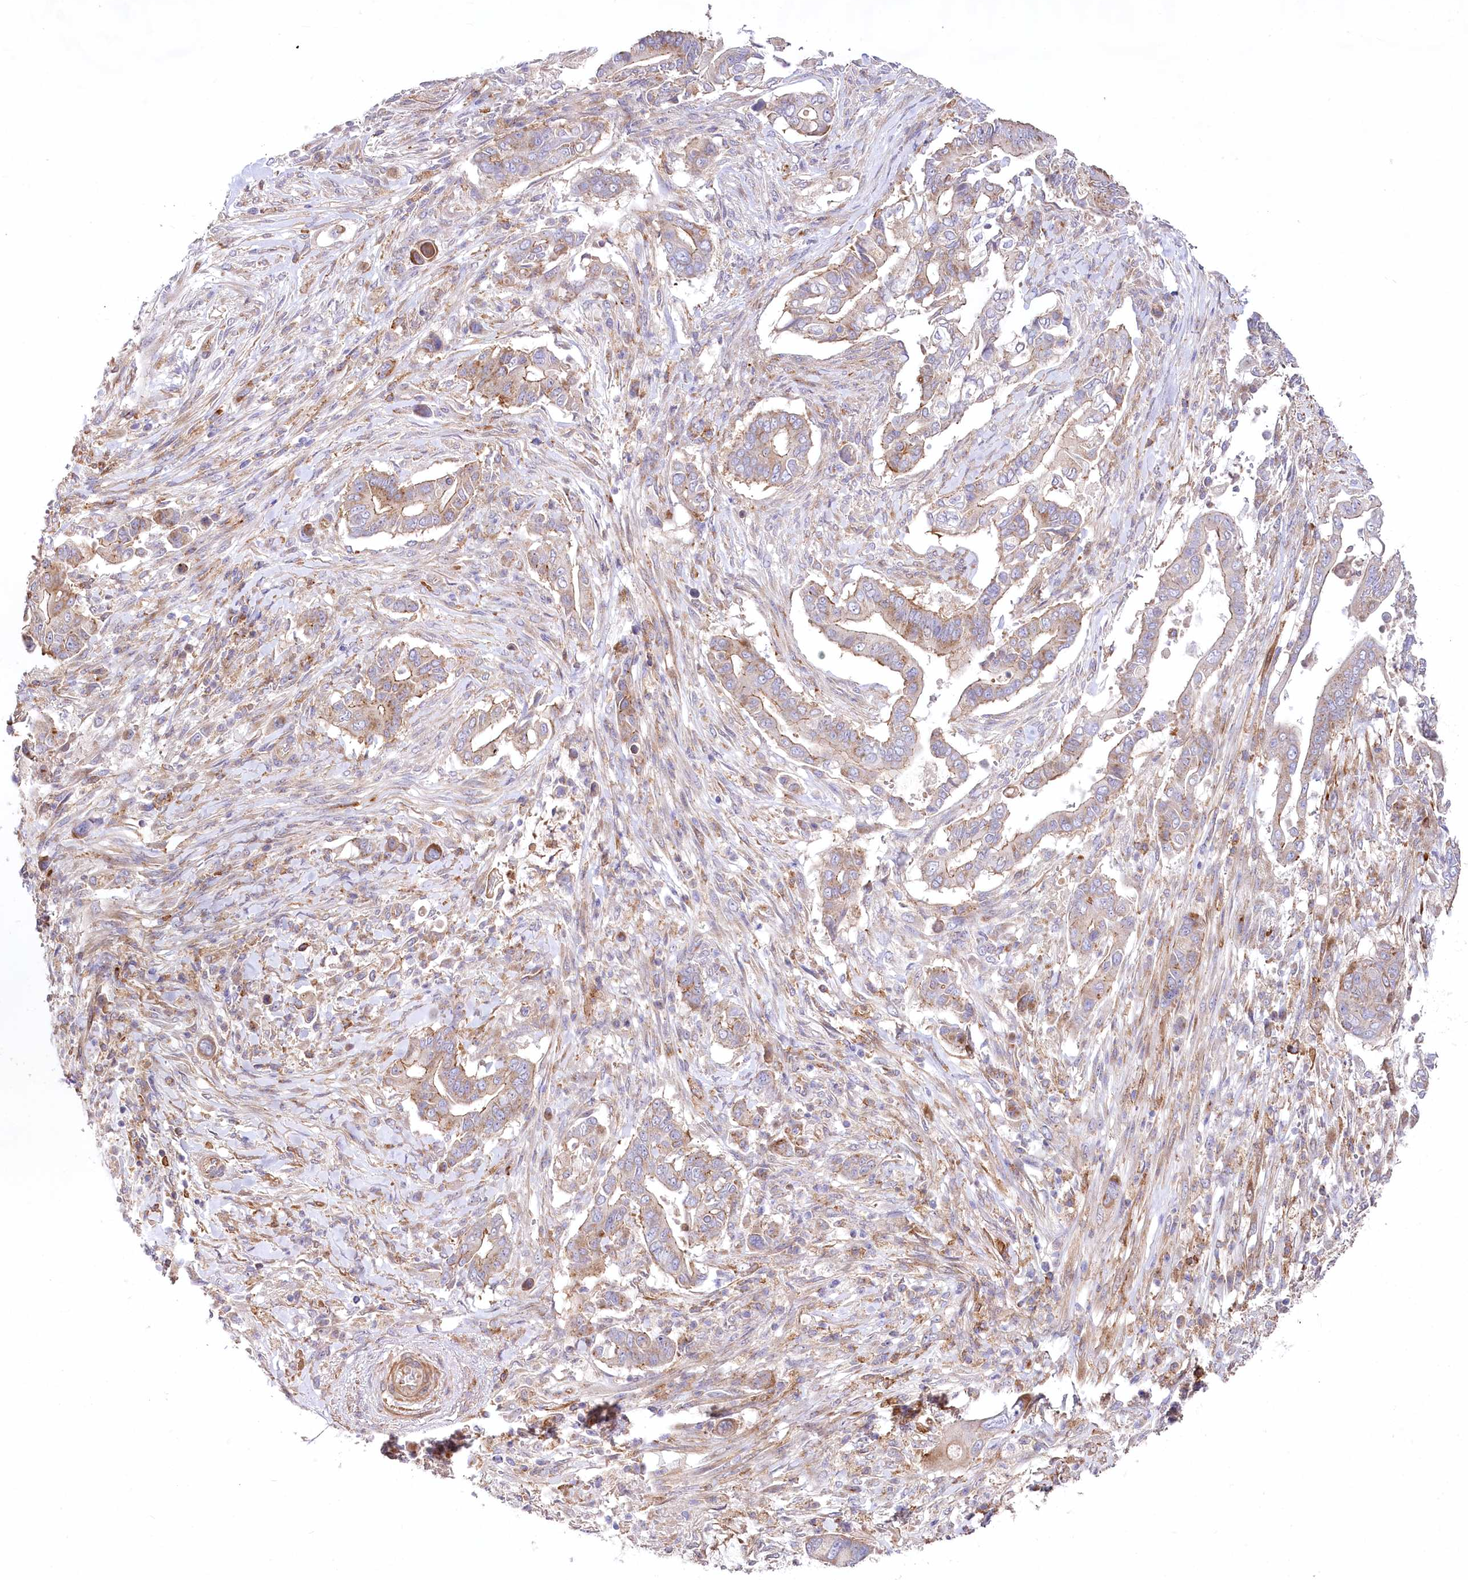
{"staining": {"intensity": "weak", "quantity": "25%-75%", "location": "cytoplasmic/membranous"}, "tissue": "pancreatic cancer", "cell_type": "Tumor cells", "image_type": "cancer", "snomed": [{"axis": "morphology", "description": "Adenocarcinoma, NOS"}, {"axis": "topography", "description": "Pancreas"}], "caption": "An immunohistochemistry histopathology image of tumor tissue is shown. Protein staining in brown shows weak cytoplasmic/membranous positivity in pancreatic cancer within tumor cells.", "gene": "STX6", "patient": {"sex": "male", "age": 68}}